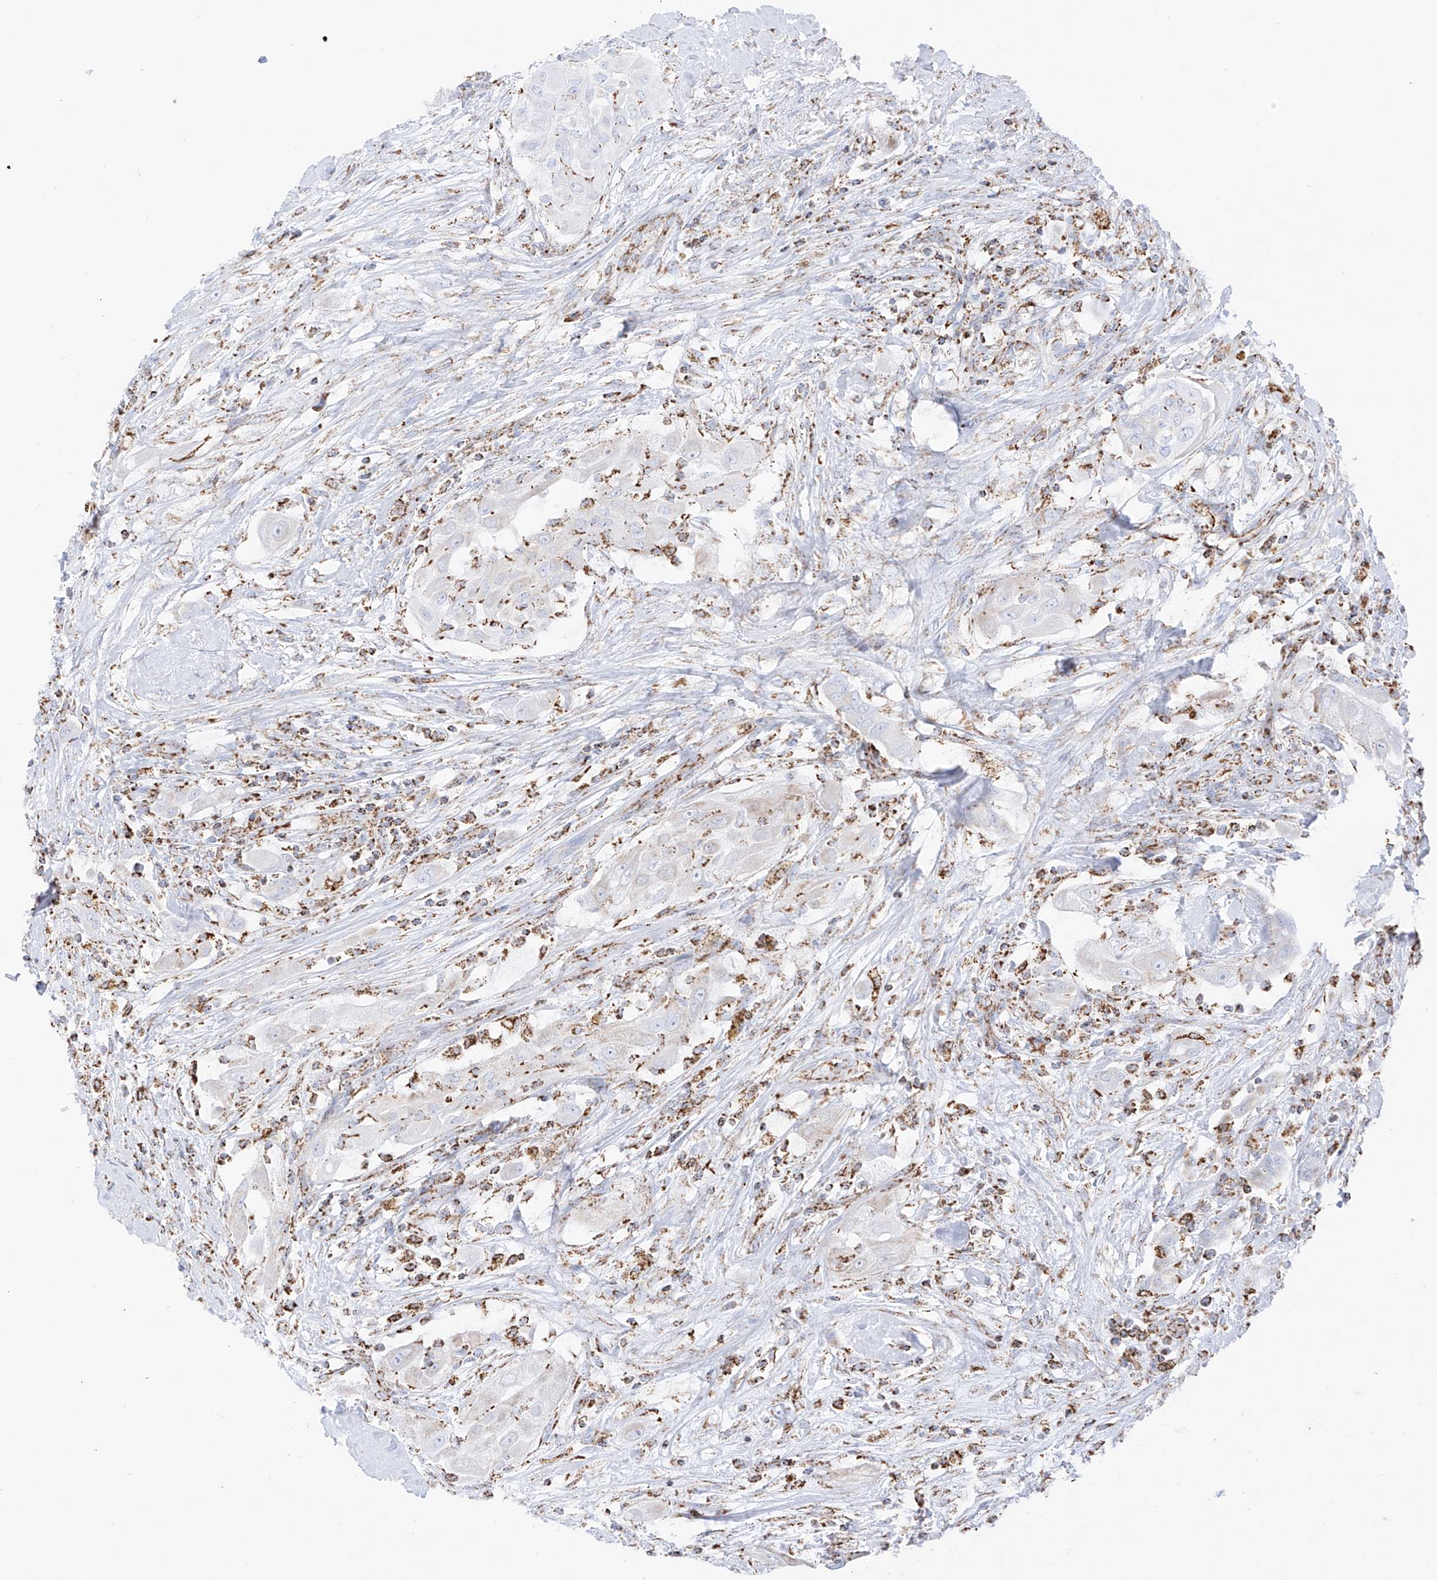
{"staining": {"intensity": "negative", "quantity": "none", "location": "none"}, "tissue": "thyroid cancer", "cell_type": "Tumor cells", "image_type": "cancer", "snomed": [{"axis": "morphology", "description": "Papillary adenocarcinoma, NOS"}, {"axis": "topography", "description": "Thyroid gland"}], "caption": "Human thyroid cancer stained for a protein using immunohistochemistry reveals no staining in tumor cells.", "gene": "XKR3", "patient": {"sex": "female", "age": 59}}